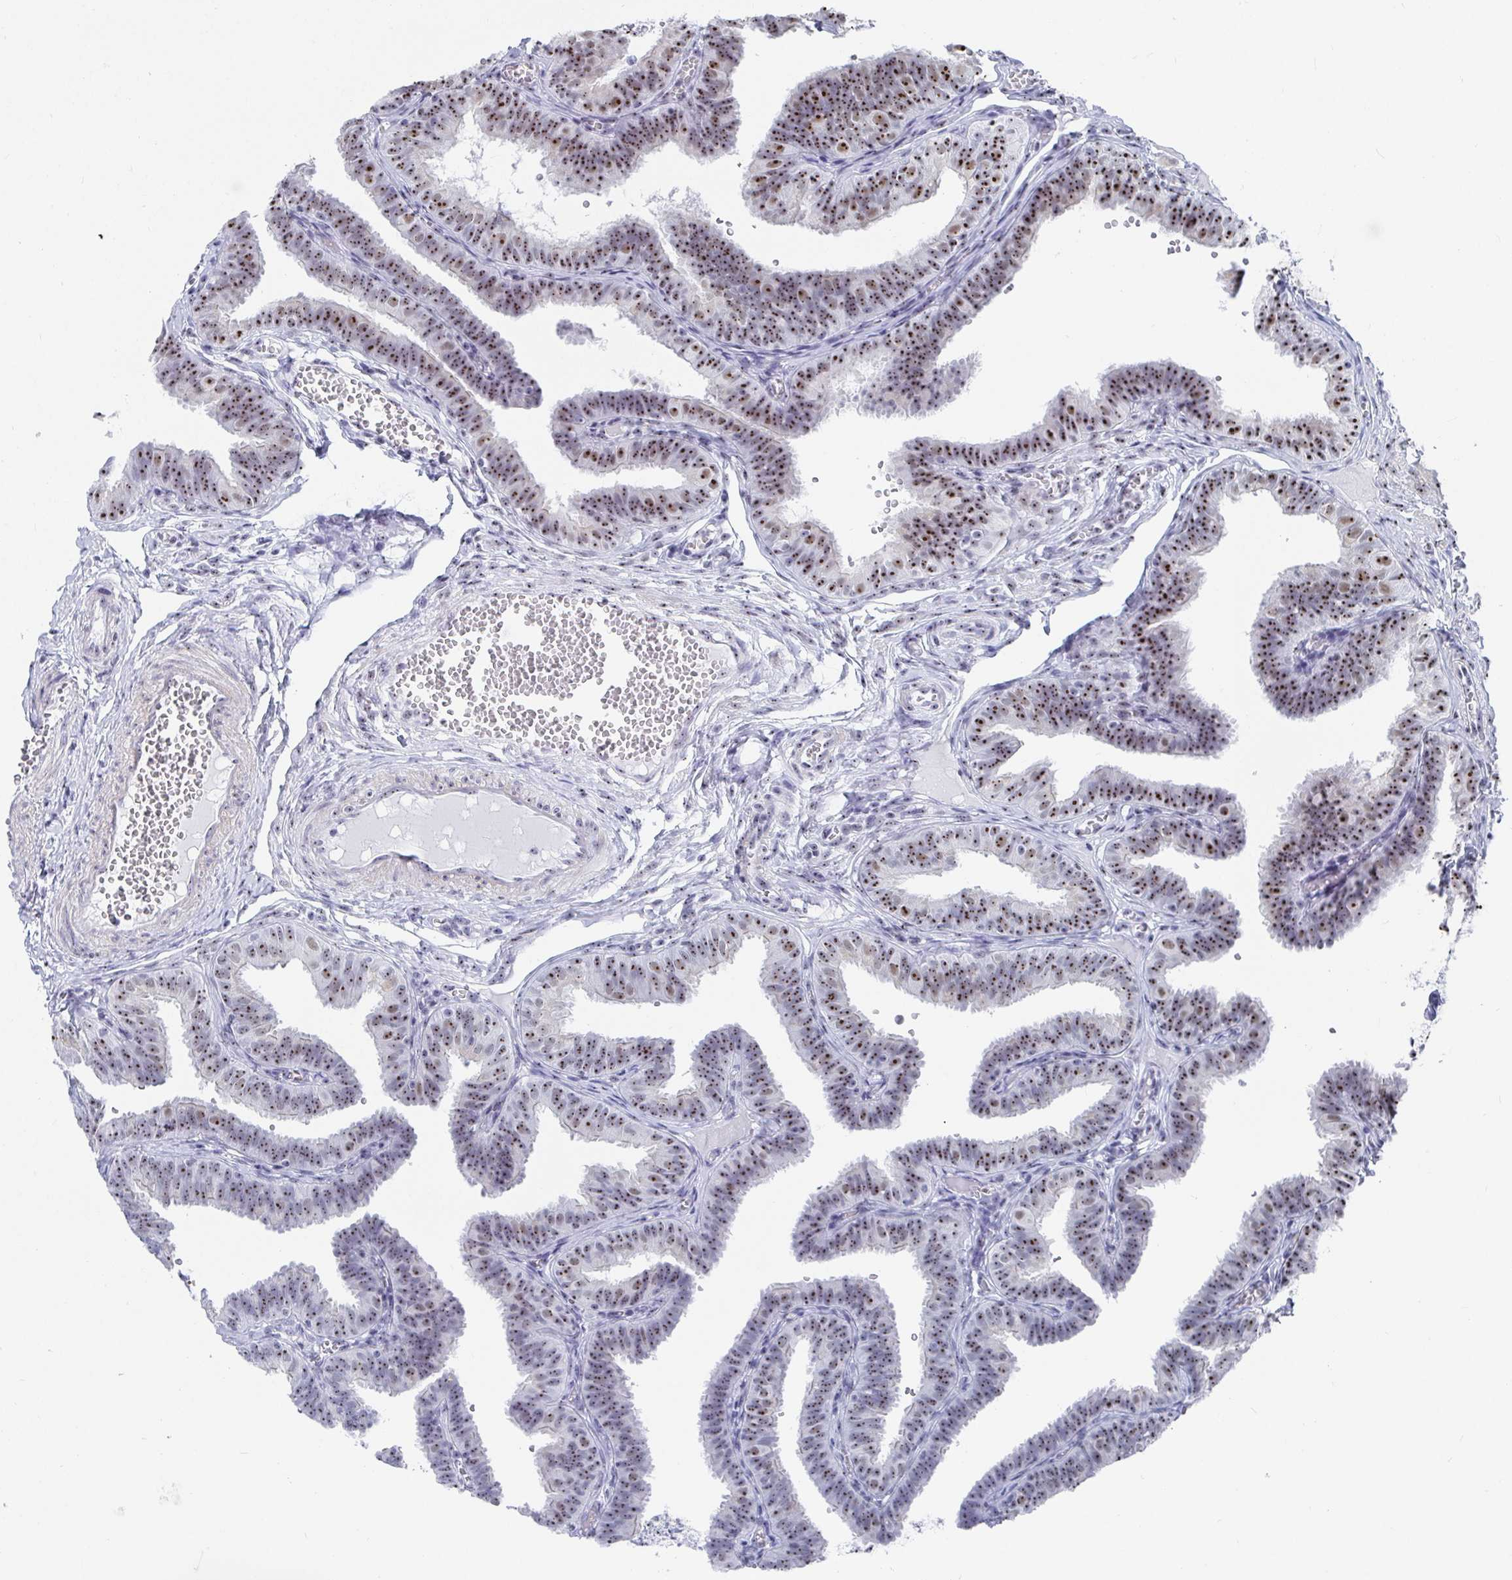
{"staining": {"intensity": "moderate", "quantity": "25%-75%", "location": "nuclear"}, "tissue": "fallopian tube", "cell_type": "Glandular cells", "image_type": "normal", "snomed": [{"axis": "morphology", "description": "Normal tissue, NOS"}, {"axis": "topography", "description": "Fallopian tube"}], "caption": "A medium amount of moderate nuclear expression is appreciated in about 25%-75% of glandular cells in benign fallopian tube.", "gene": "SIRT7", "patient": {"sex": "female", "age": 25}}